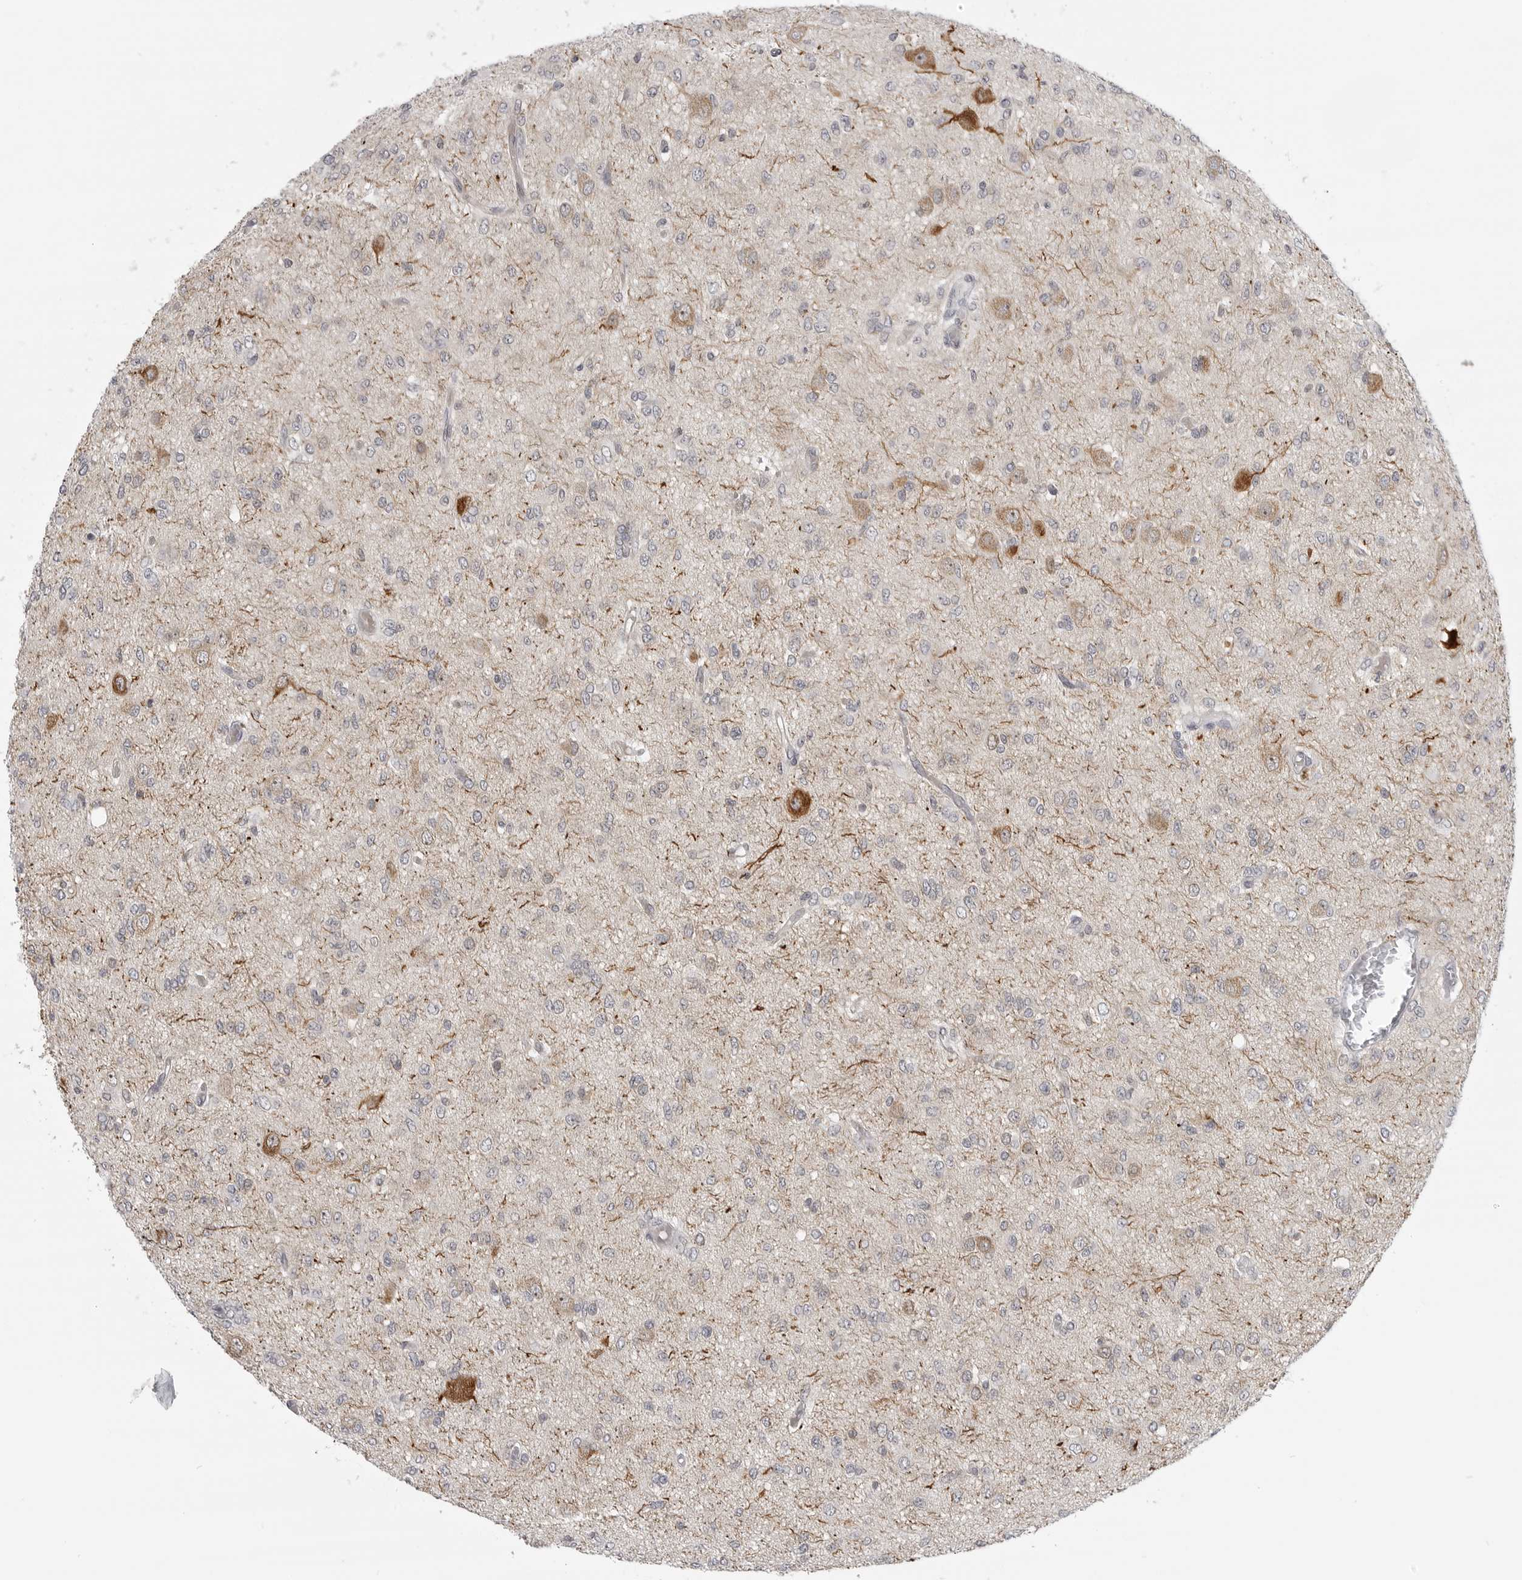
{"staining": {"intensity": "negative", "quantity": "none", "location": "none"}, "tissue": "glioma", "cell_type": "Tumor cells", "image_type": "cancer", "snomed": [{"axis": "morphology", "description": "Glioma, malignant, High grade"}, {"axis": "topography", "description": "Brain"}], "caption": "DAB immunohistochemical staining of glioma shows no significant expression in tumor cells.", "gene": "CEP295NL", "patient": {"sex": "female", "age": 59}}